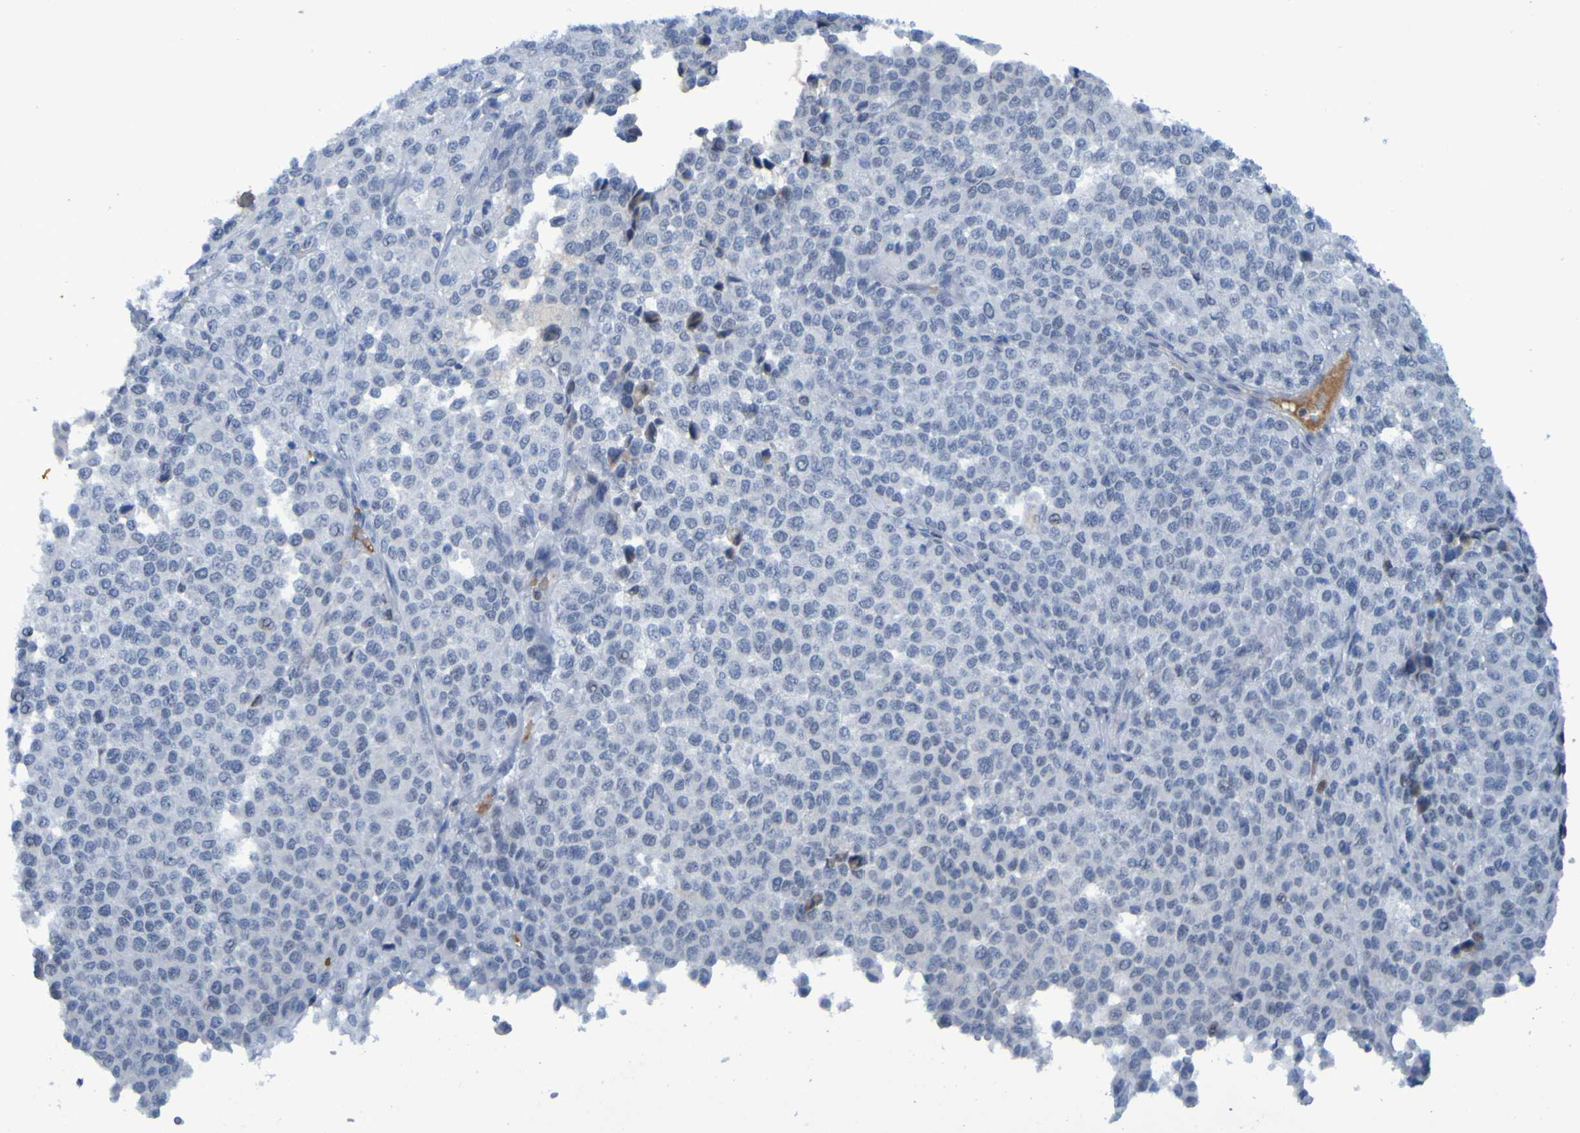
{"staining": {"intensity": "negative", "quantity": "none", "location": "none"}, "tissue": "melanoma", "cell_type": "Tumor cells", "image_type": "cancer", "snomed": [{"axis": "morphology", "description": "Malignant melanoma, Metastatic site"}, {"axis": "topography", "description": "Pancreas"}], "caption": "Photomicrograph shows no significant protein expression in tumor cells of melanoma.", "gene": "USP36", "patient": {"sex": "female", "age": 30}}